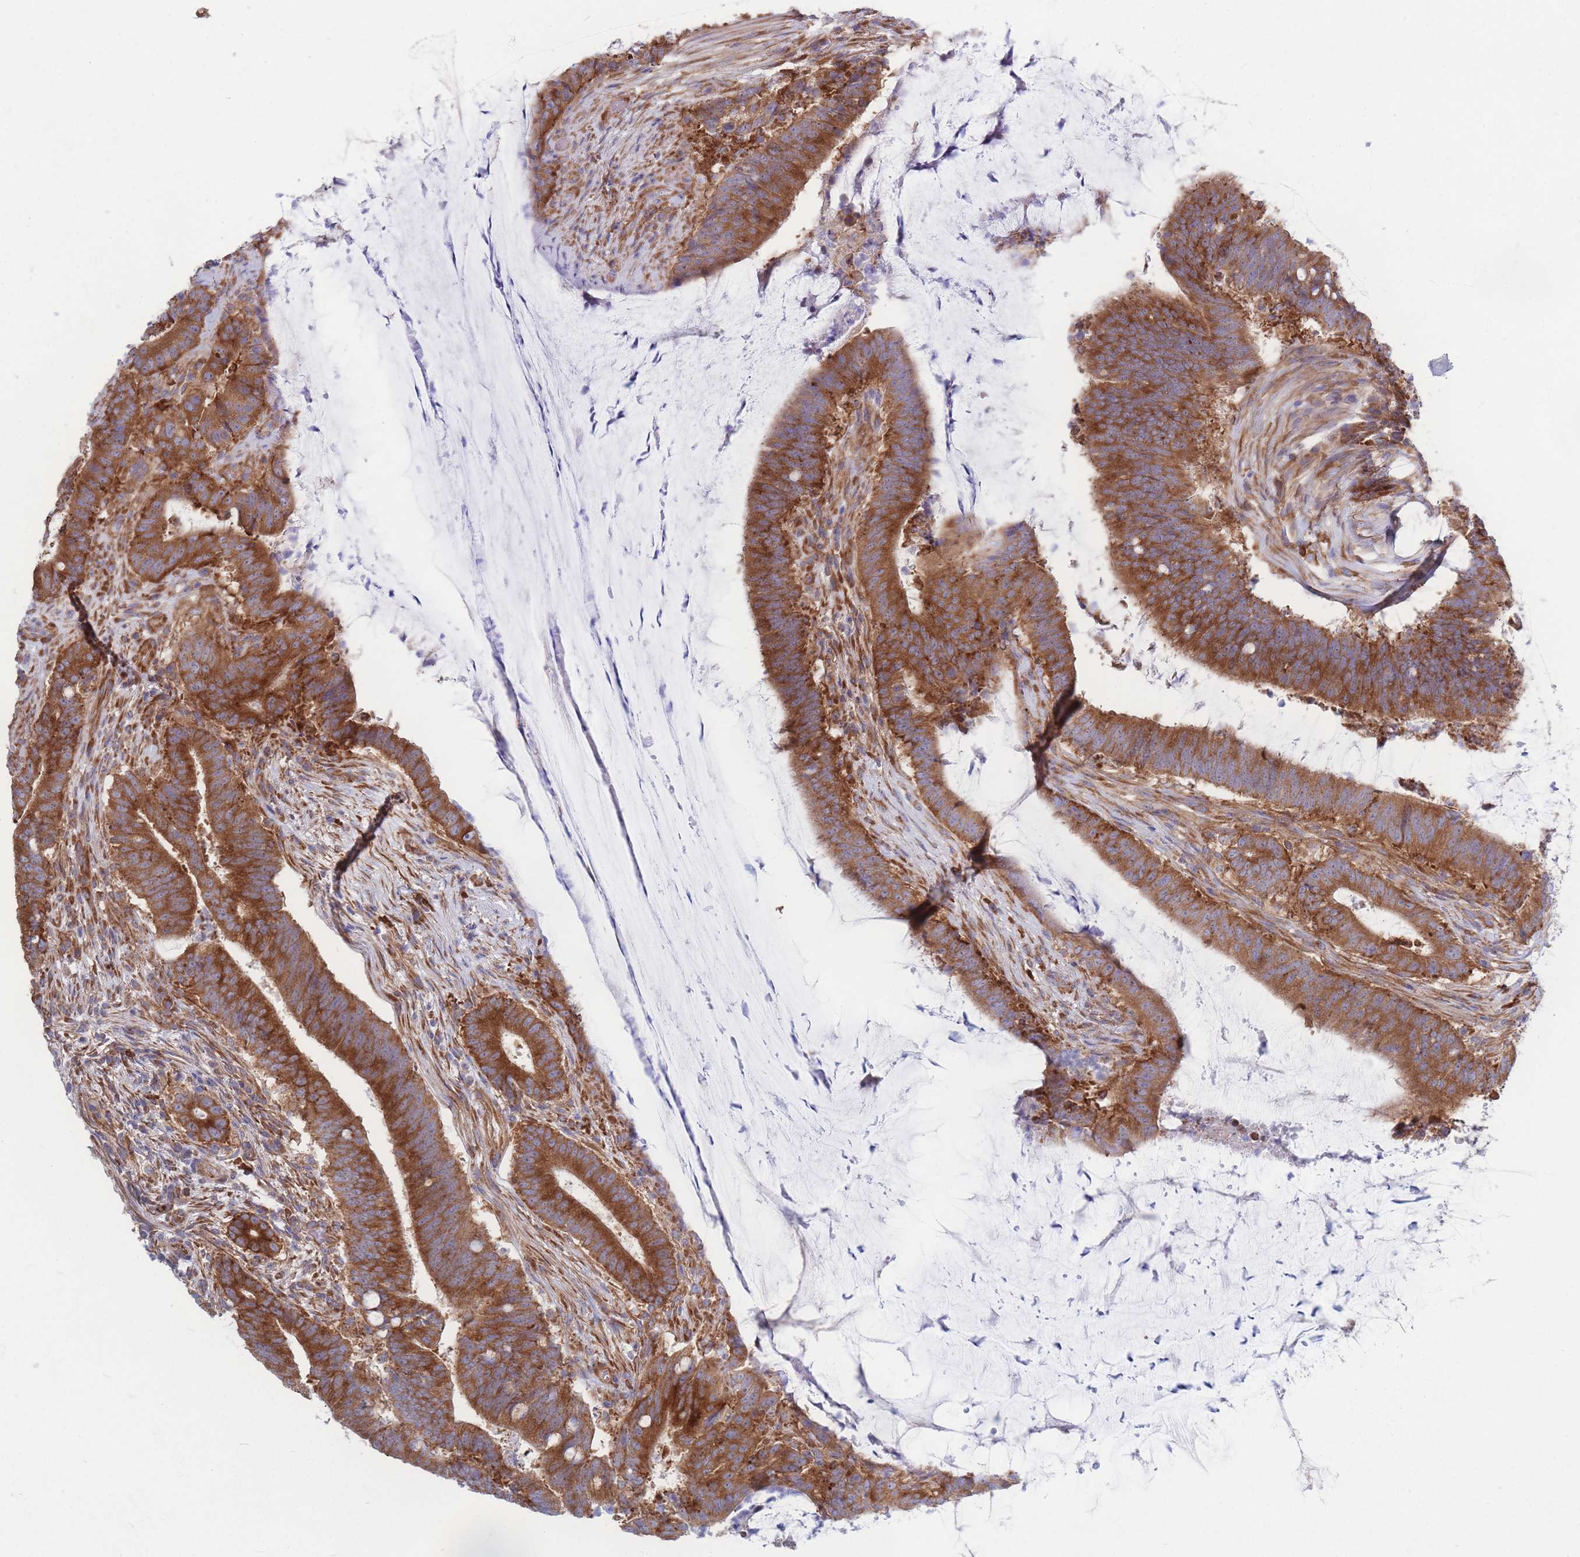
{"staining": {"intensity": "strong", "quantity": ">75%", "location": "cytoplasmic/membranous"}, "tissue": "colorectal cancer", "cell_type": "Tumor cells", "image_type": "cancer", "snomed": [{"axis": "morphology", "description": "Adenocarcinoma, NOS"}, {"axis": "topography", "description": "Colon"}], "caption": "A high amount of strong cytoplasmic/membranous expression is identified in approximately >75% of tumor cells in colorectal cancer (adenocarcinoma) tissue.", "gene": "RPL8", "patient": {"sex": "female", "age": 43}}